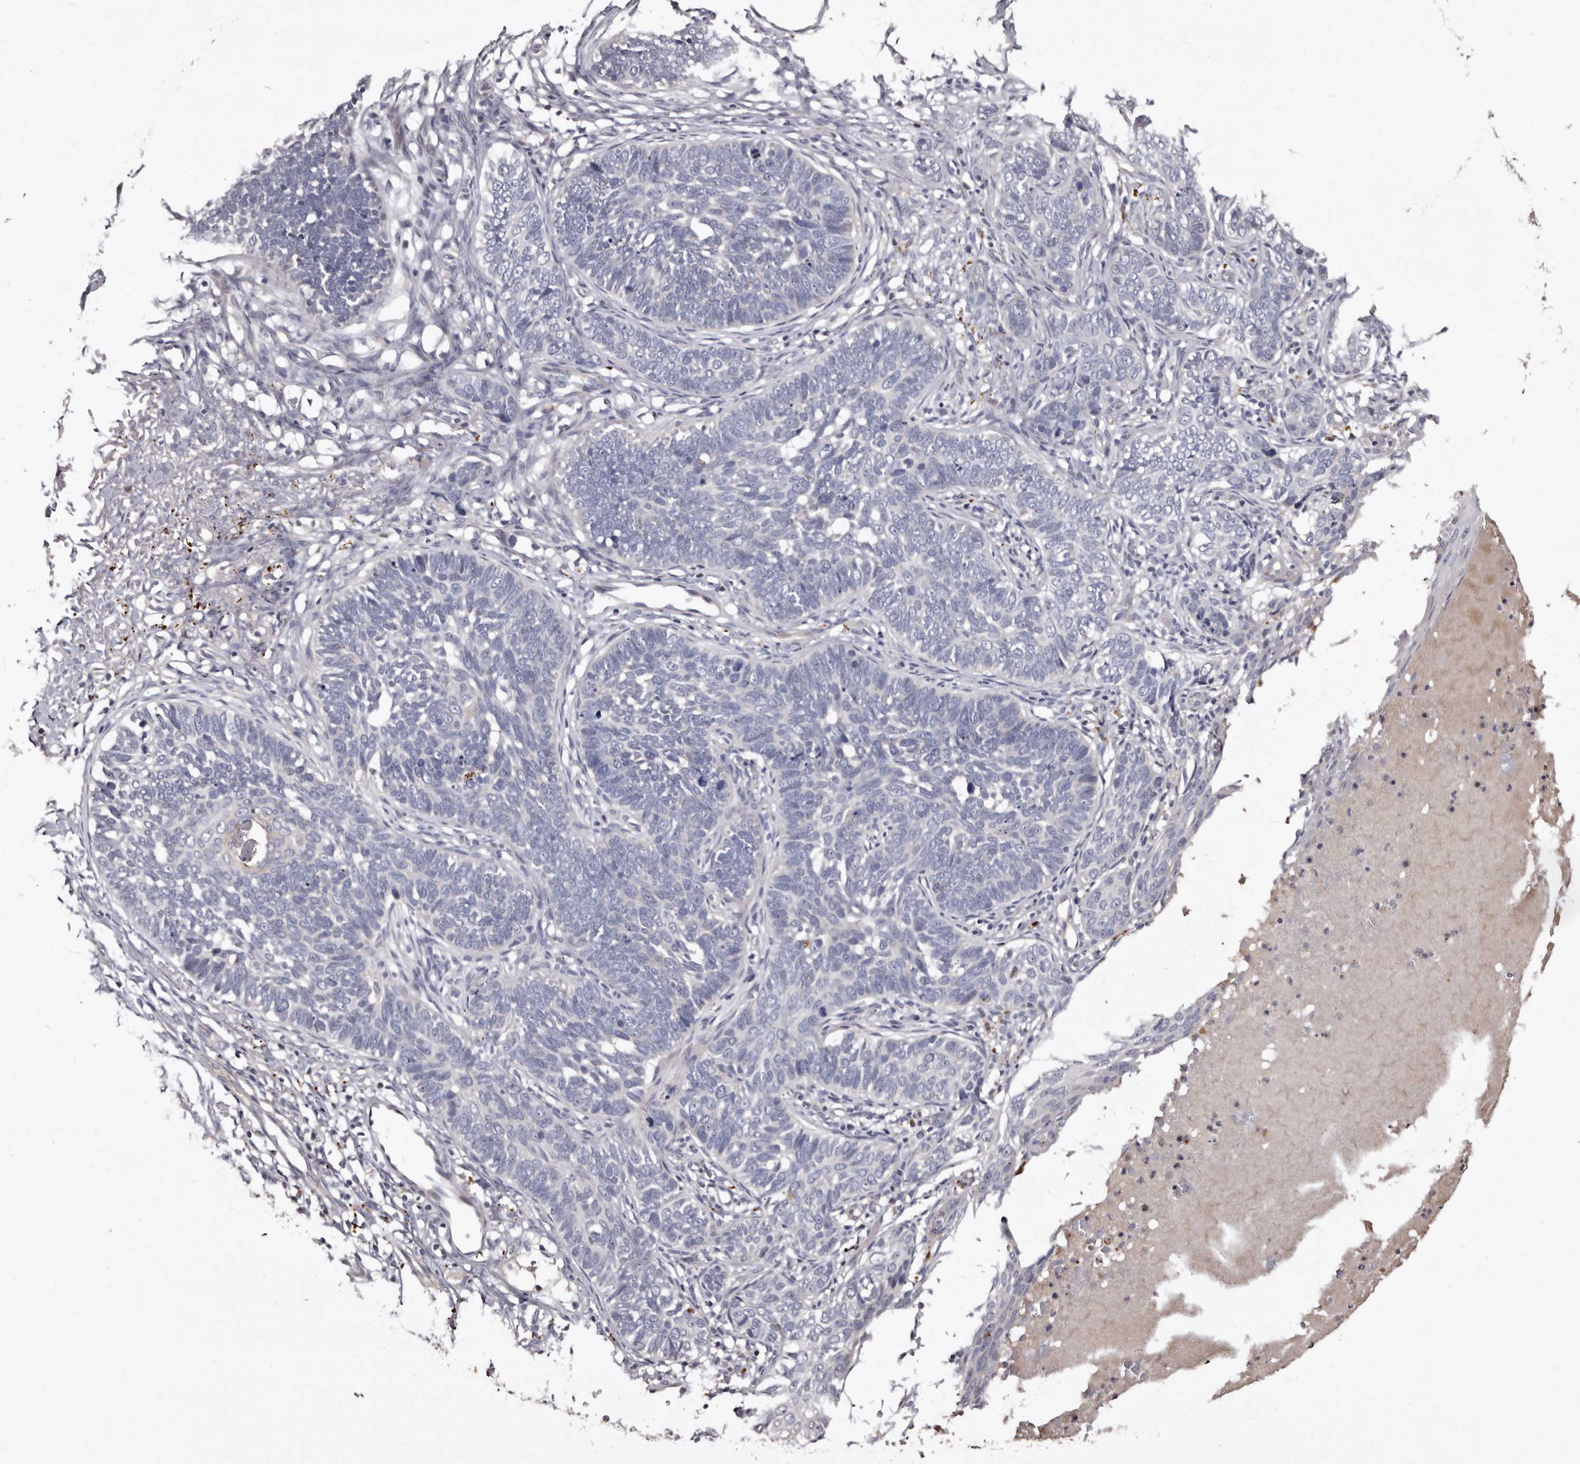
{"staining": {"intensity": "negative", "quantity": "none", "location": "none"}, "tissue": "skin cancer", "cell_type": "Tumor cells", "image_type": "cancer", "snomed": [{"axis": "morphology", "description": "Normal tissue, NOS"}, {"axis": "morphology", "description": "Basal cell carcinoma"}, {"axis": "topography", "description": "Skin"}], "caption": "Protein analysis of skin cancer reveals no significant positivity in tumor cells. Brightfield microscopy of IHC stained with DAB (brown) and hematoxylin (blue), captured at high magnification.", "gene": "SLC10A4", "patient": {"sex": "male", "age": 77}}